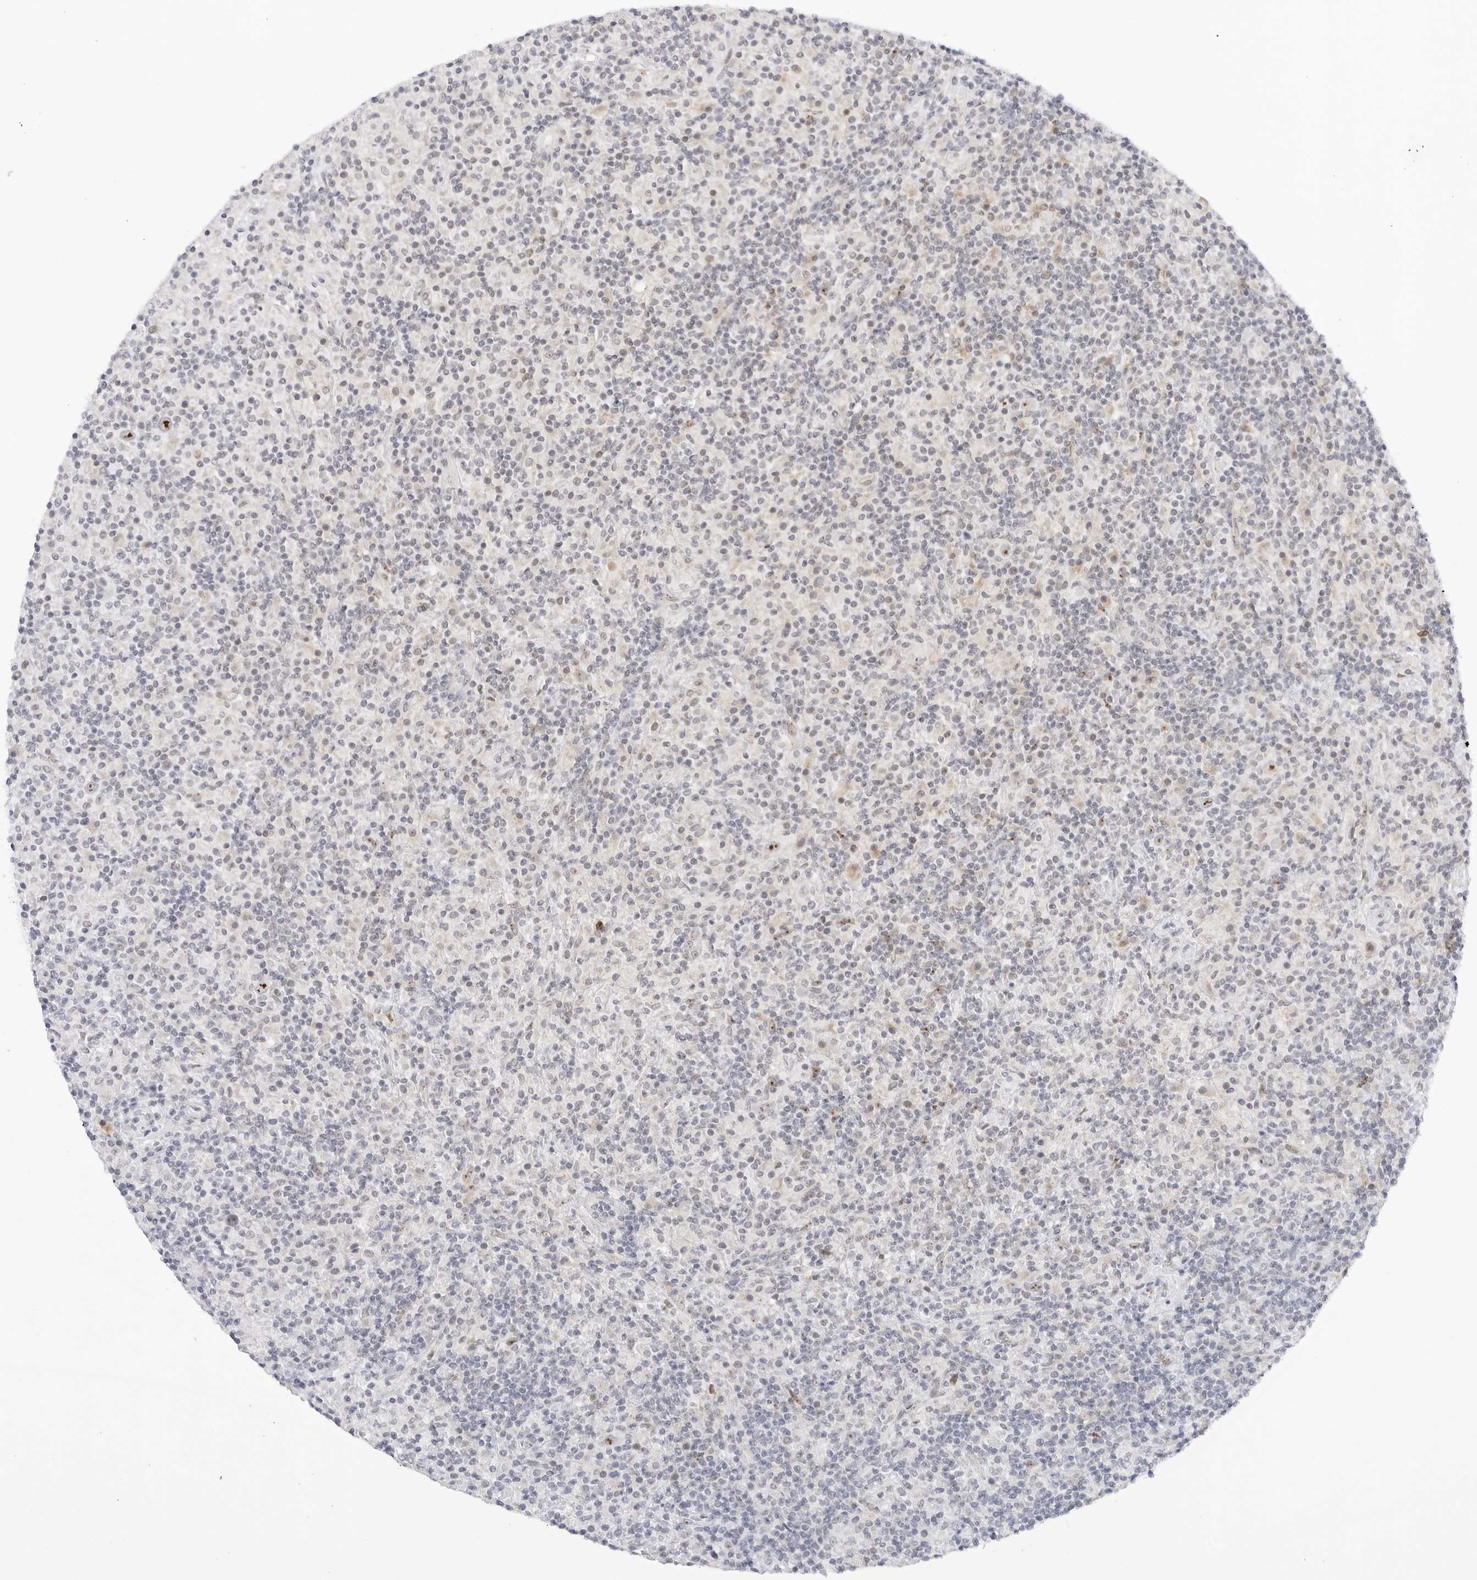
{"staining": {"intensity": "moderate", "quantity": ">75%", "location": "nuclear"}, "tissue": "lymphoma", "cell_type": "Tumor cells", "image_type": "cancer", "snomed": [{"axis": "morphology", "description": "Hodgkin's disease, NOS"}, {"axis": "topography", "description": "Lymph node"}], "caption": "This is an image of immunohistochemistry (IHC) staining of lymphoma, which shows moderate staining in the nuclear of tumor cells.", "gene": "HIPK3", "patient": {"sex": "male", "age": 70}}